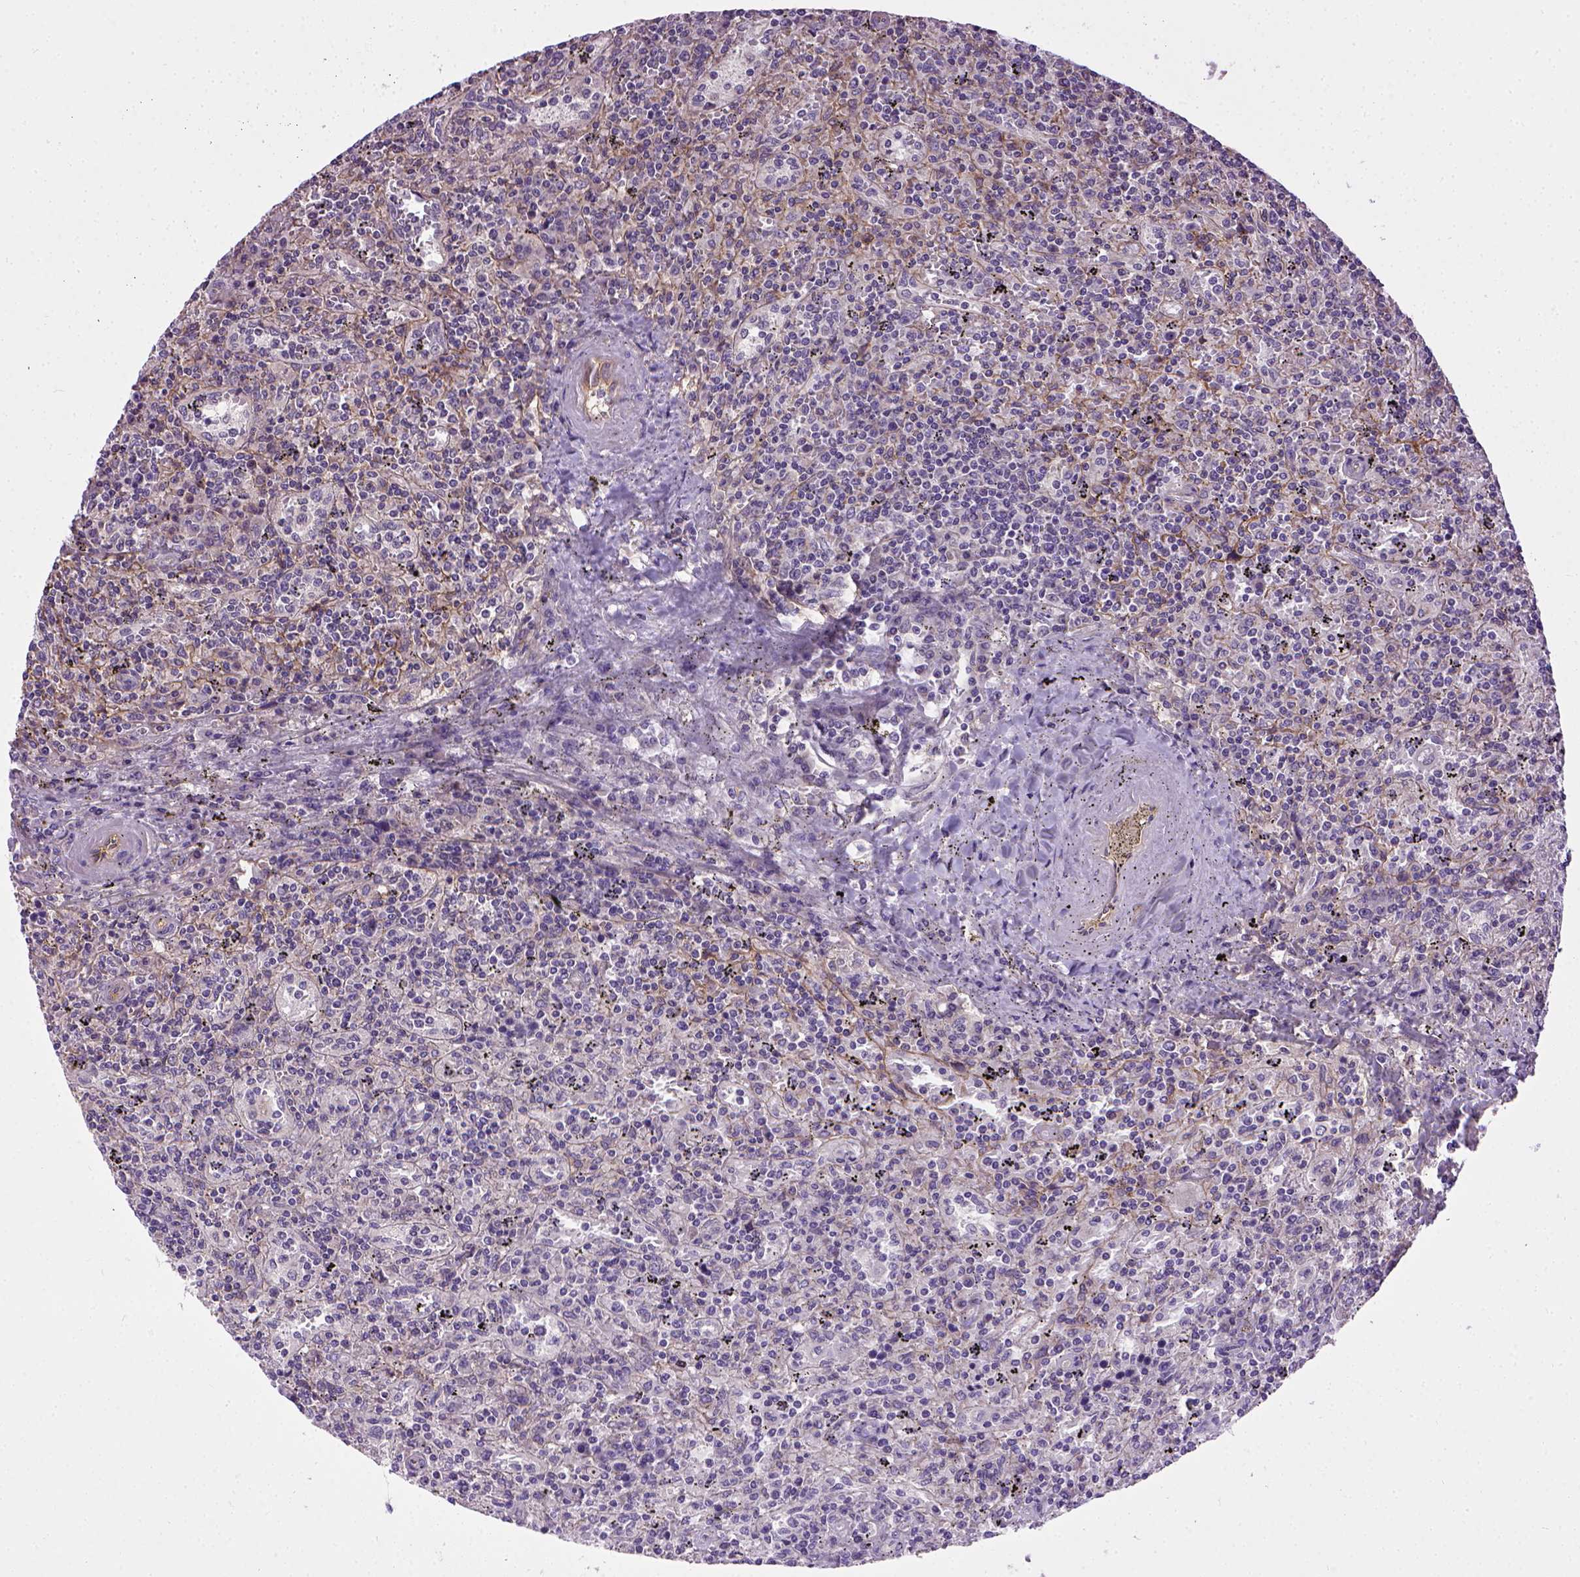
{"staining": {"intensity": "negative", "quantity": "none", "location": "none"}, "tissue": "lymphoma", "cell_type": "Tumor cells", "image_type": "cancer", "snomed": [{"axis": "morphology", "description": "Malignant lymphoma, non-Hodgkin's type, Low grade"}, {"axis": "topography", "description": "Spleen"}], "caption": "Image shows no significant protein staining in tumor cells of lymphoma.", "gene": "ENG", "patient": {"sex": "male", "age": 62}}